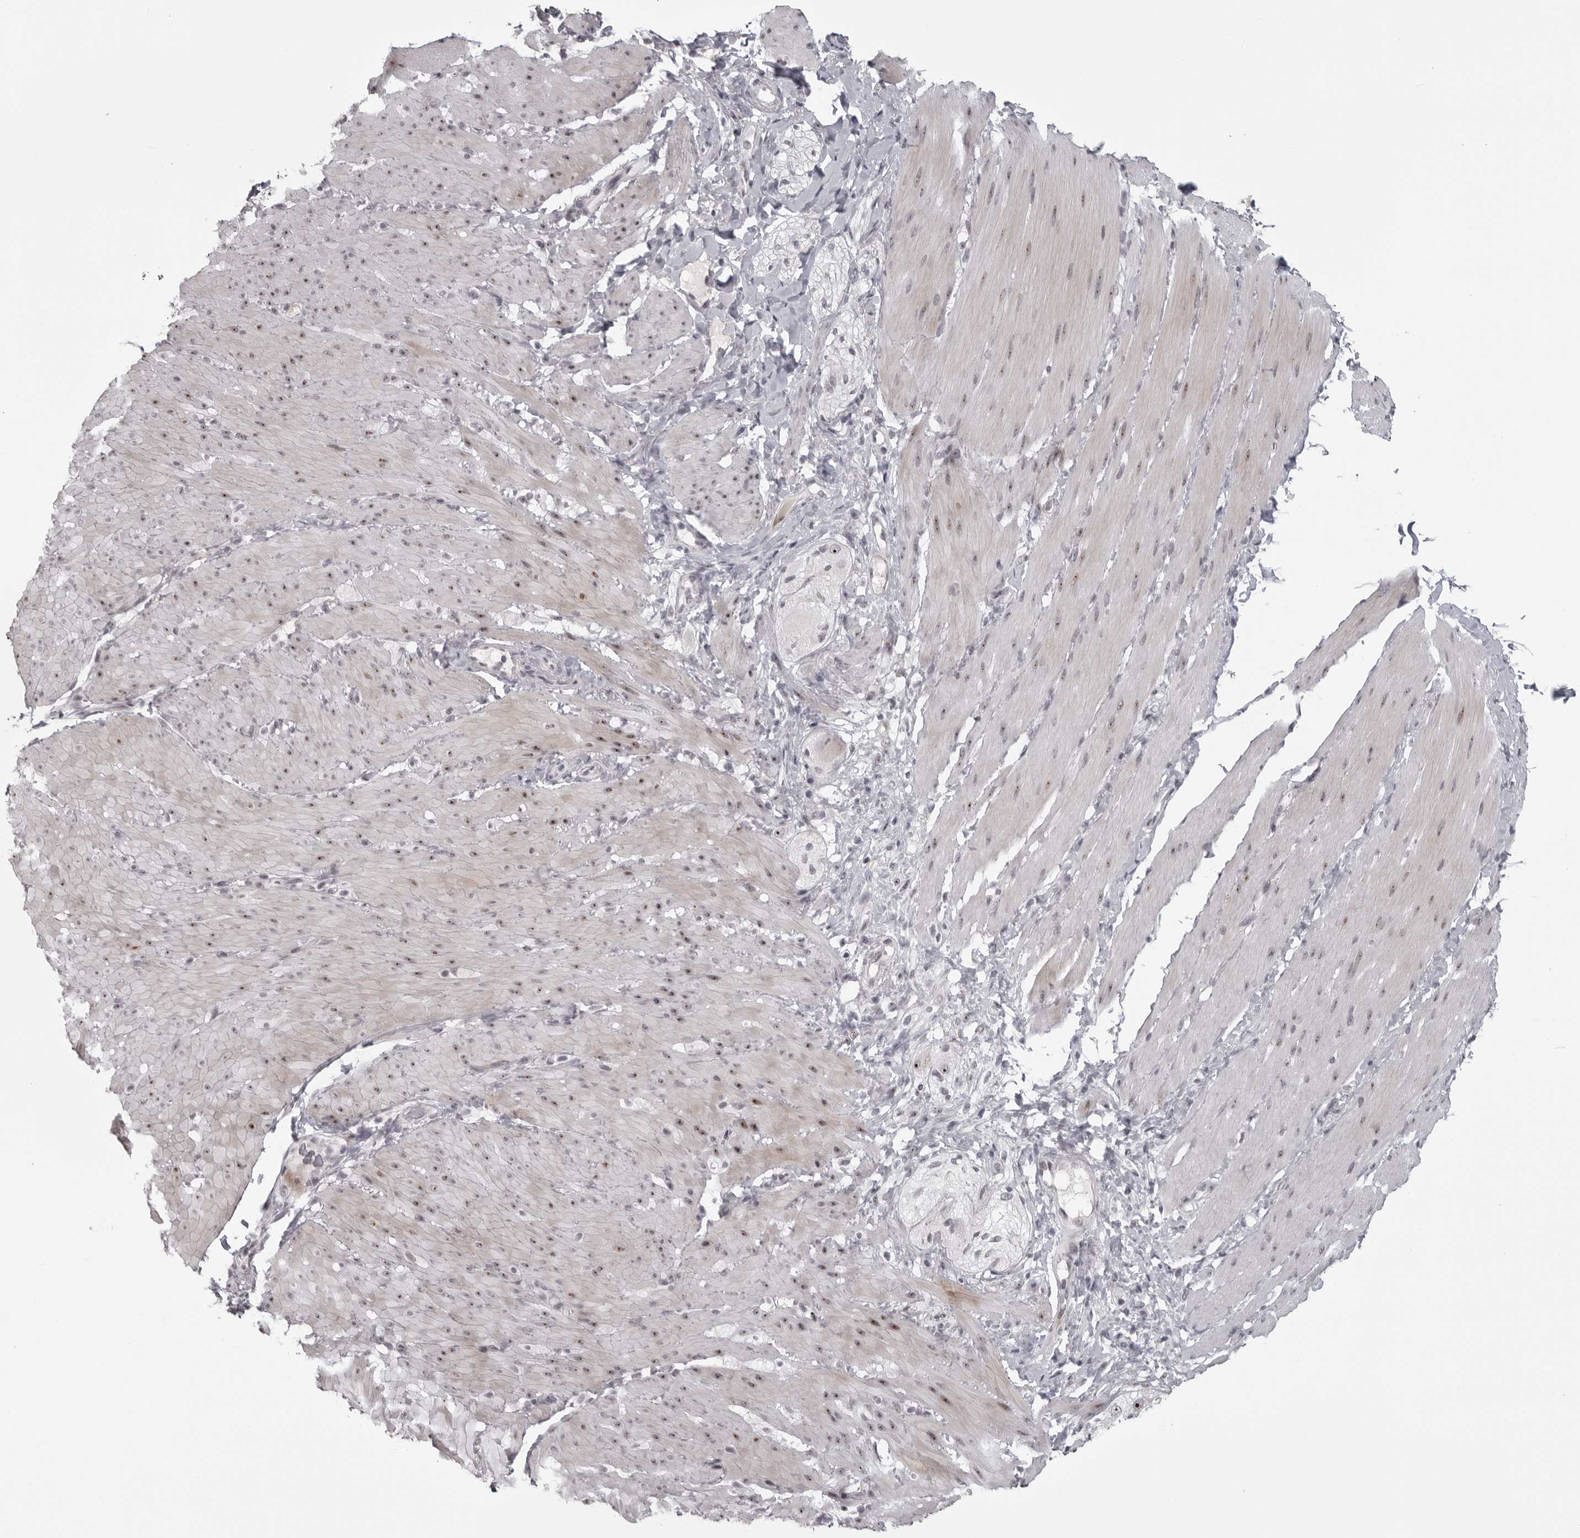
{"staining": {"intensity": "moderate", "quantity": "25%-75%", "location": "nuclear"}, "tissue": "smooth muscle", "cell_type": "Smooth muscle cells", "image_type": "normal", "snomed": [{"axis": "morphology", "description": "Normal tissue, NOS"}, {"axis": "topography", "description": "Smooth muscle"}, {"axis": "topography", "description": "Small intestine"}], "caption": "Immunohistochemical staining of unremarkable human smooth muscle shows medium levels of moderate nuclear staining in about 25%-75% of smooth muscle cells. Using DAB (3,3'-diaminobenzidine) (brown) and hematoxylin (blue) stains, captured at high magnification using brightfield microscopy.", "gene": "HELZ", "patient": {"sex": "female", "age": 84}}